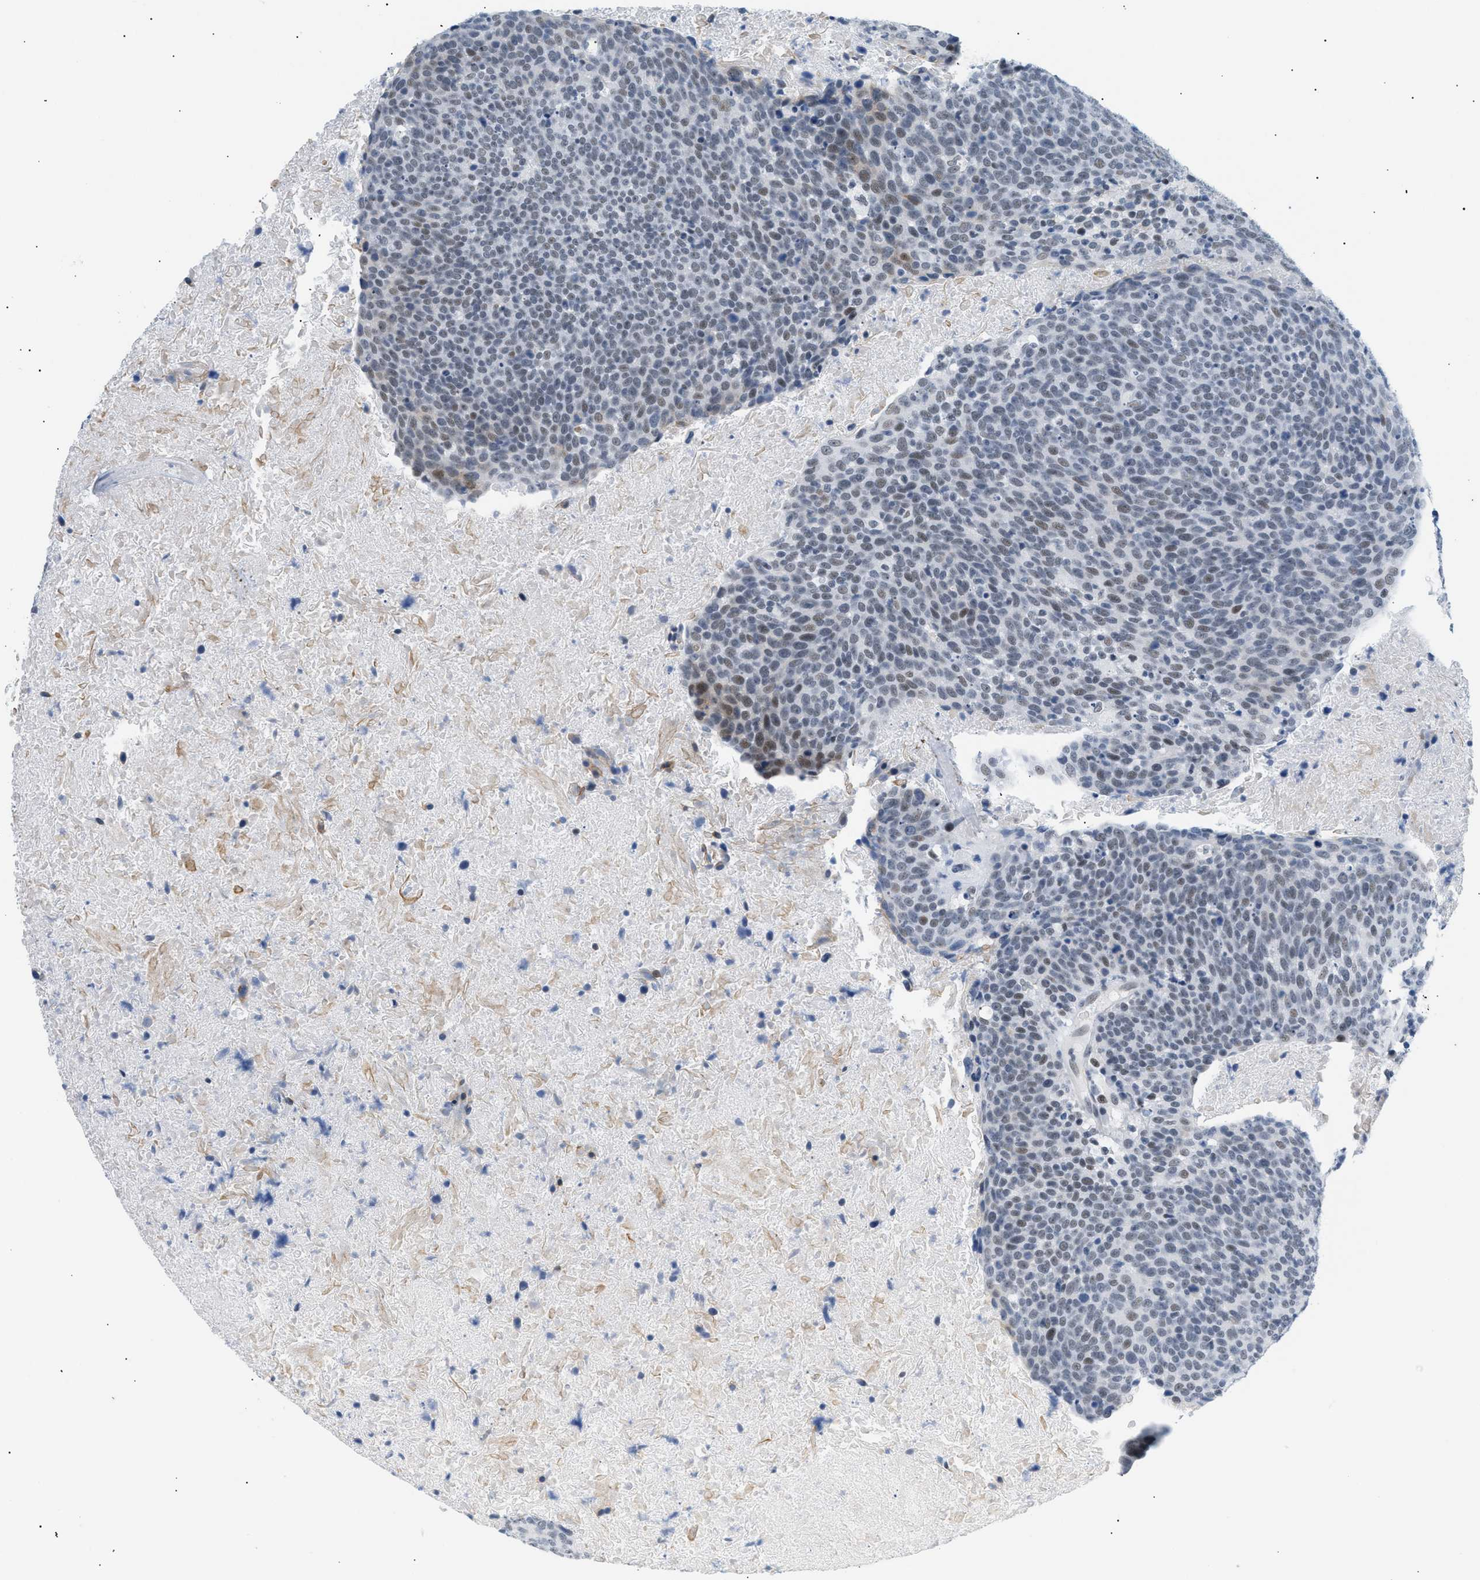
{"staining": {"intensity": "weak", "quantity": "25%-75%", "location": "nuclear"}, "tissue": "head and neck cancer", "cell_type": "Tumor cells", "image_type": "cancer", "snomed": [{"axis": "morphology", "description": "Squamous cell carcinoma, NOS"}, {"axis": "morphology", "description": "Squamous cell carcinoma, metastatic, NOS"}, {"axis": "topography", "description": "Lymph node"}, {"axis": "topography", "description": "Head-Neck"}], "caption": "A high-resolution micrograph shows immunohistochemistry (IHC) staining of head and neck cancer (squamous cell carcinoma), which reveals weak nuclear expression in about 25%-75% of tumor cells.", "gene": "ELN", "patient": {"sex": "male", "age": 62}}